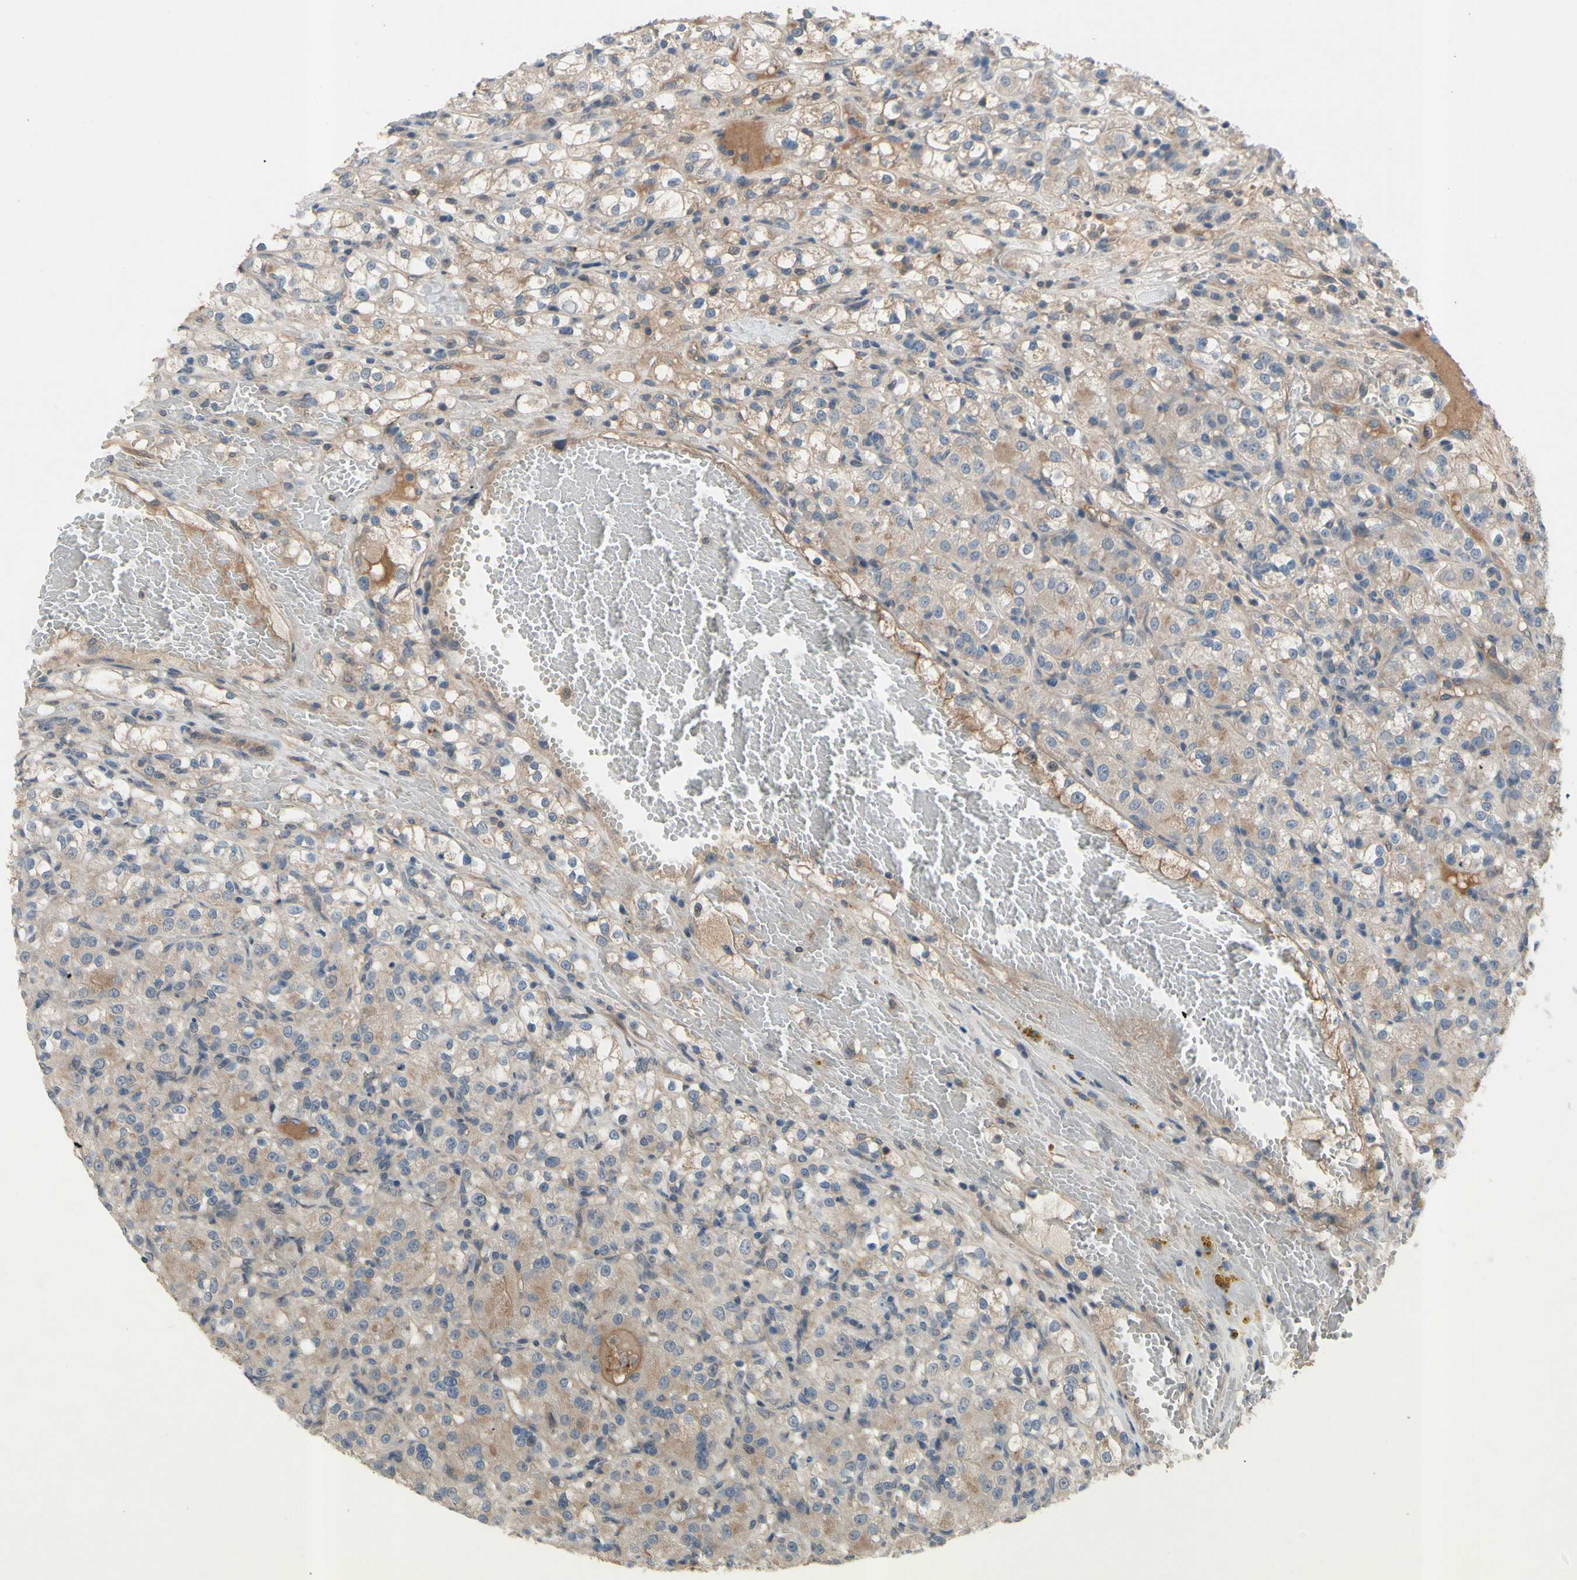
{"staining": {"intensity": "weak", "quantity": ">75%", "location": "cytoplasmic/membranous"}, "tissue": "renal cancer", "cell_type": "Tumor cells", "image_type": "cancer", "snomed": [{"axis": "morphology", "description": "Normal tissue, NOS"}, {"axis": "morphology", "description": "Adenocarcinoma, NOS"}, {"axis": "topography", "description": "Kidney"}], "caption": "Weak cytoplasmic/membranous expression is identified in approximately >75% of tumor cells in renal cancer (adenocarcinoma).", "gene": "ICAM5", "patient": {"sex": "male", "age": 61}}